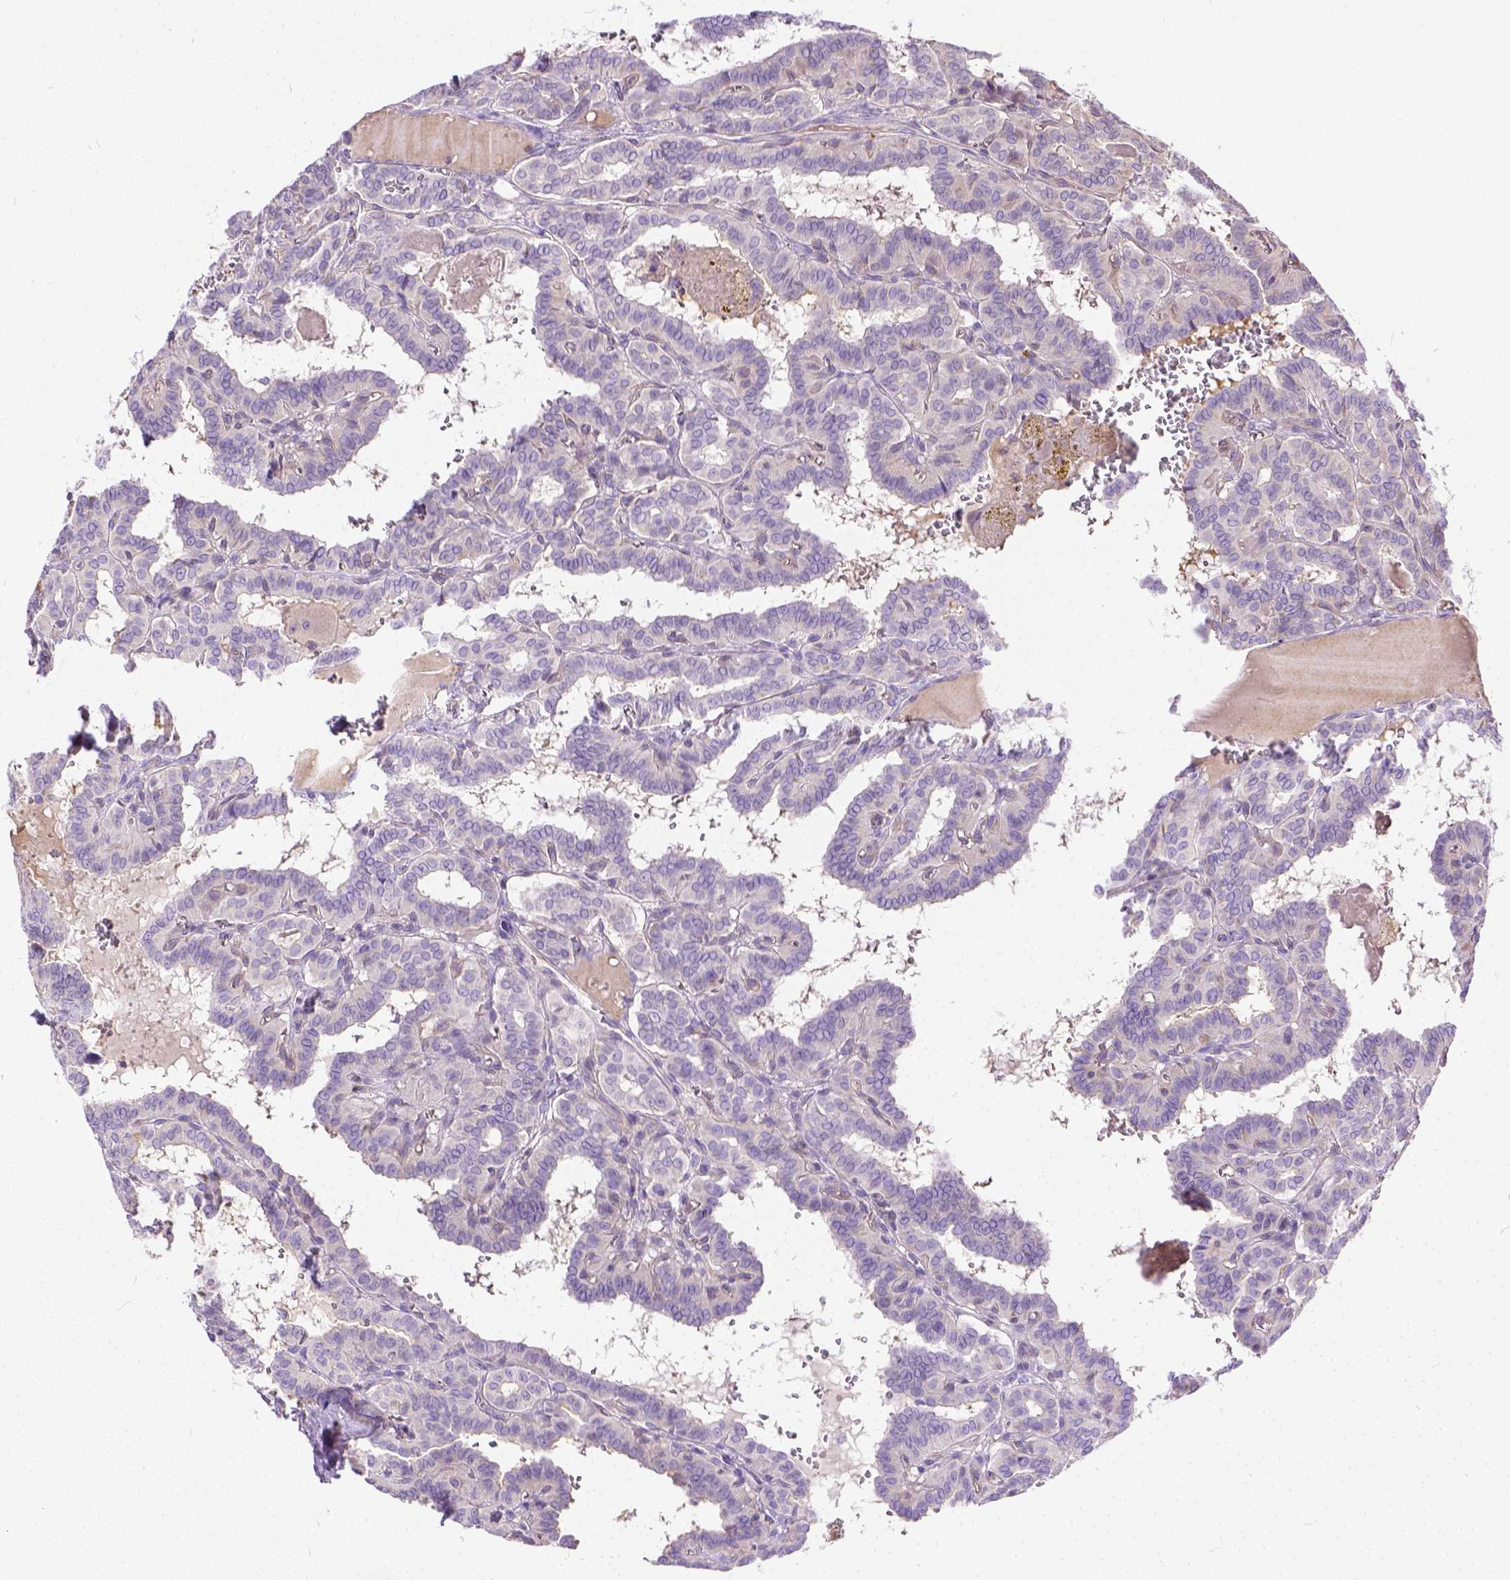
{"staining": {"intensity": "negative", "quantity": "none", "location": "none"}, "tissue": "thyroid cancer", "cell_type": "Tumor cells", "image_type": "cancer", "snomed": [{"axis": "morphology", "description": "Papillary adenocarcinoma, NOS"}, {"axis": "topography", "description": "Thyroid gland"}], "caption": "A micrograph of papillary adenocarcinoma (thyroid) stained for a protein exhibits no brown staining in tumor cells.", "gene": "CADM4", "patient": {"sex": "female", "age": 21}}